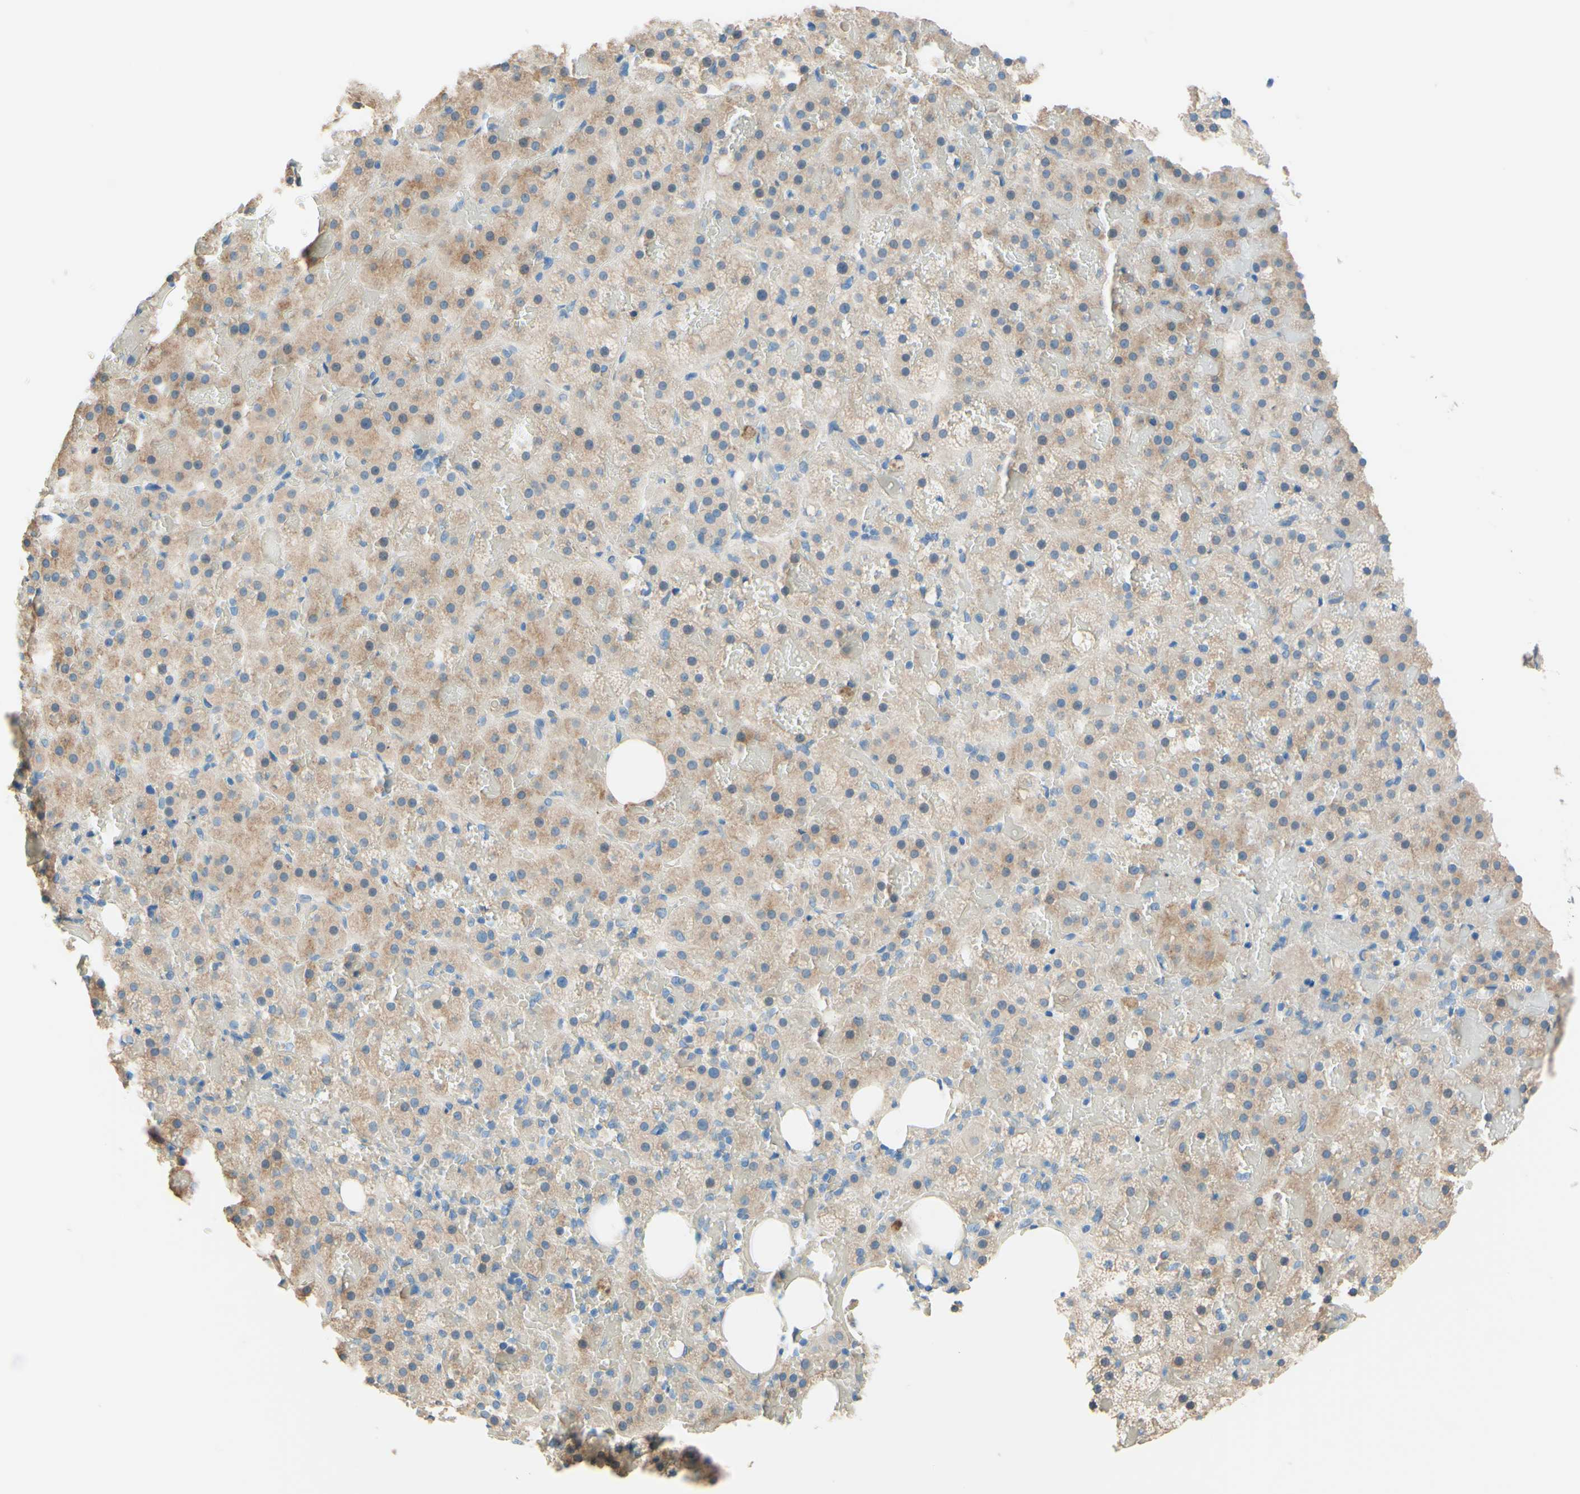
{"staining": {"intensity": "weak", "quantity": "25%-75%", "location": "cytoplasmic/membranous"}, "tissue": "adrenal gland", "cell_type": "Glandular cells", "image_type": "normal", "snomed": [{"axis": "morphology", "description": "Normal tissue, NOS"}, {"axis": "topography", "description": "Adrenal gland"}], "caption": "Immunohistochemistry (IHC) image of benign adrenal gland: human adrenal gland stained using immunohistochemistry (IHC) reveals low levels of weak protein expression localized specifically in the cytoplasmic/membranous of glandular cells, appearing as a cytoplasmic/membranous brown color.", "gene": "PASD1", "patient": {"sex": "female", "age": 59}}